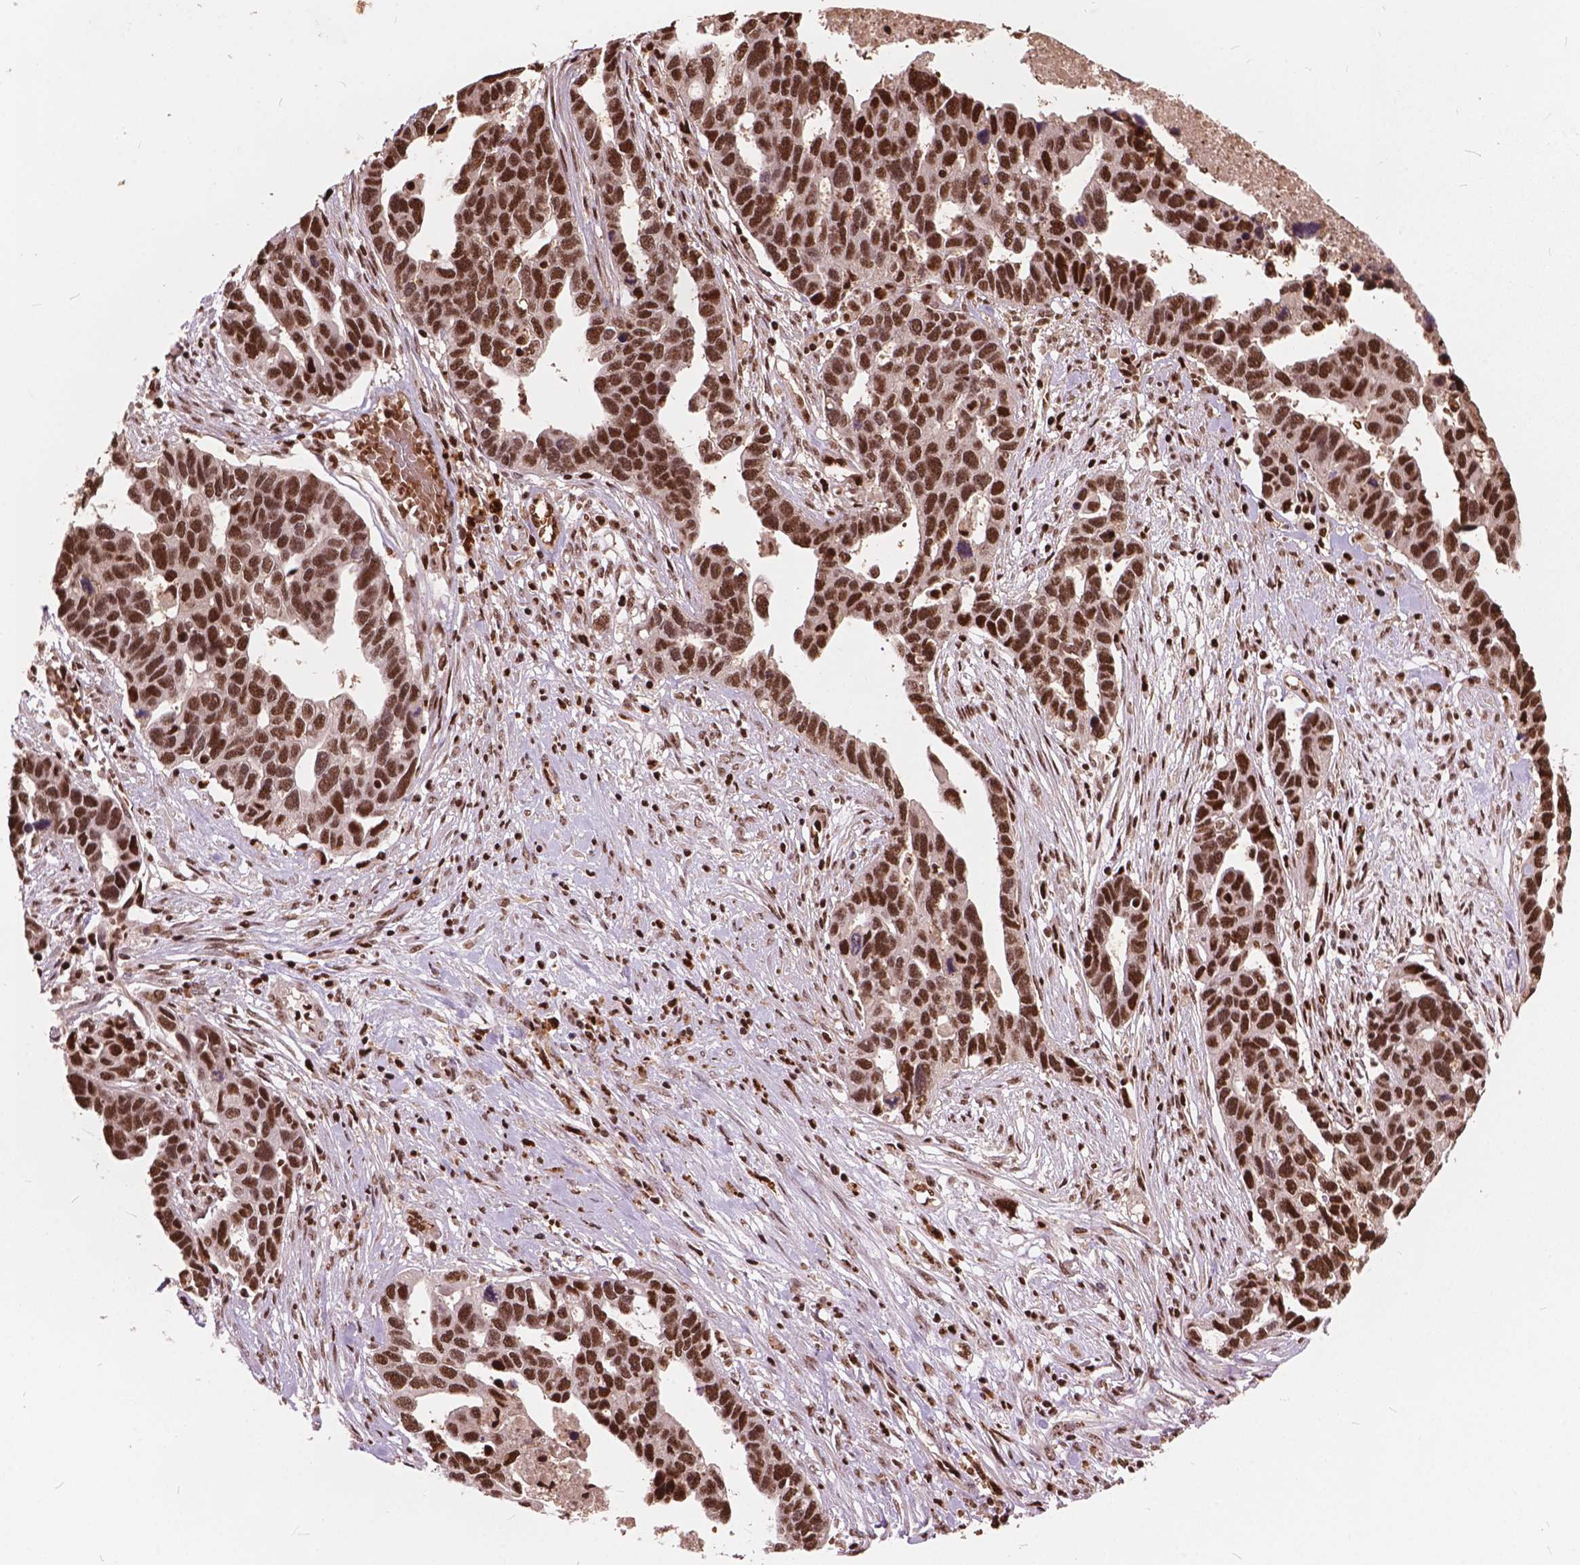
{"staining": {"intensity": "strong", "quantity": ">75%", "location": "nuclear"}, "tissue": "ovarian cancer", "cell_type": "Tumor cells", "image_type": "cancer", "snomed": [{"axis": "morphology", "description": "Cystadenocarcinoma, serous, NOS"}, {"axis": "topography", "description": "Ovary"}], "caption": "About >75% of tumor cells in ovarian cancer (serous cystadenocarcinoma) display strong nuclear protein staining as visualized by brown immunohistochemical staining.", "gene": "ANP32B", "patient": {"sex": "female", "age": 54}}